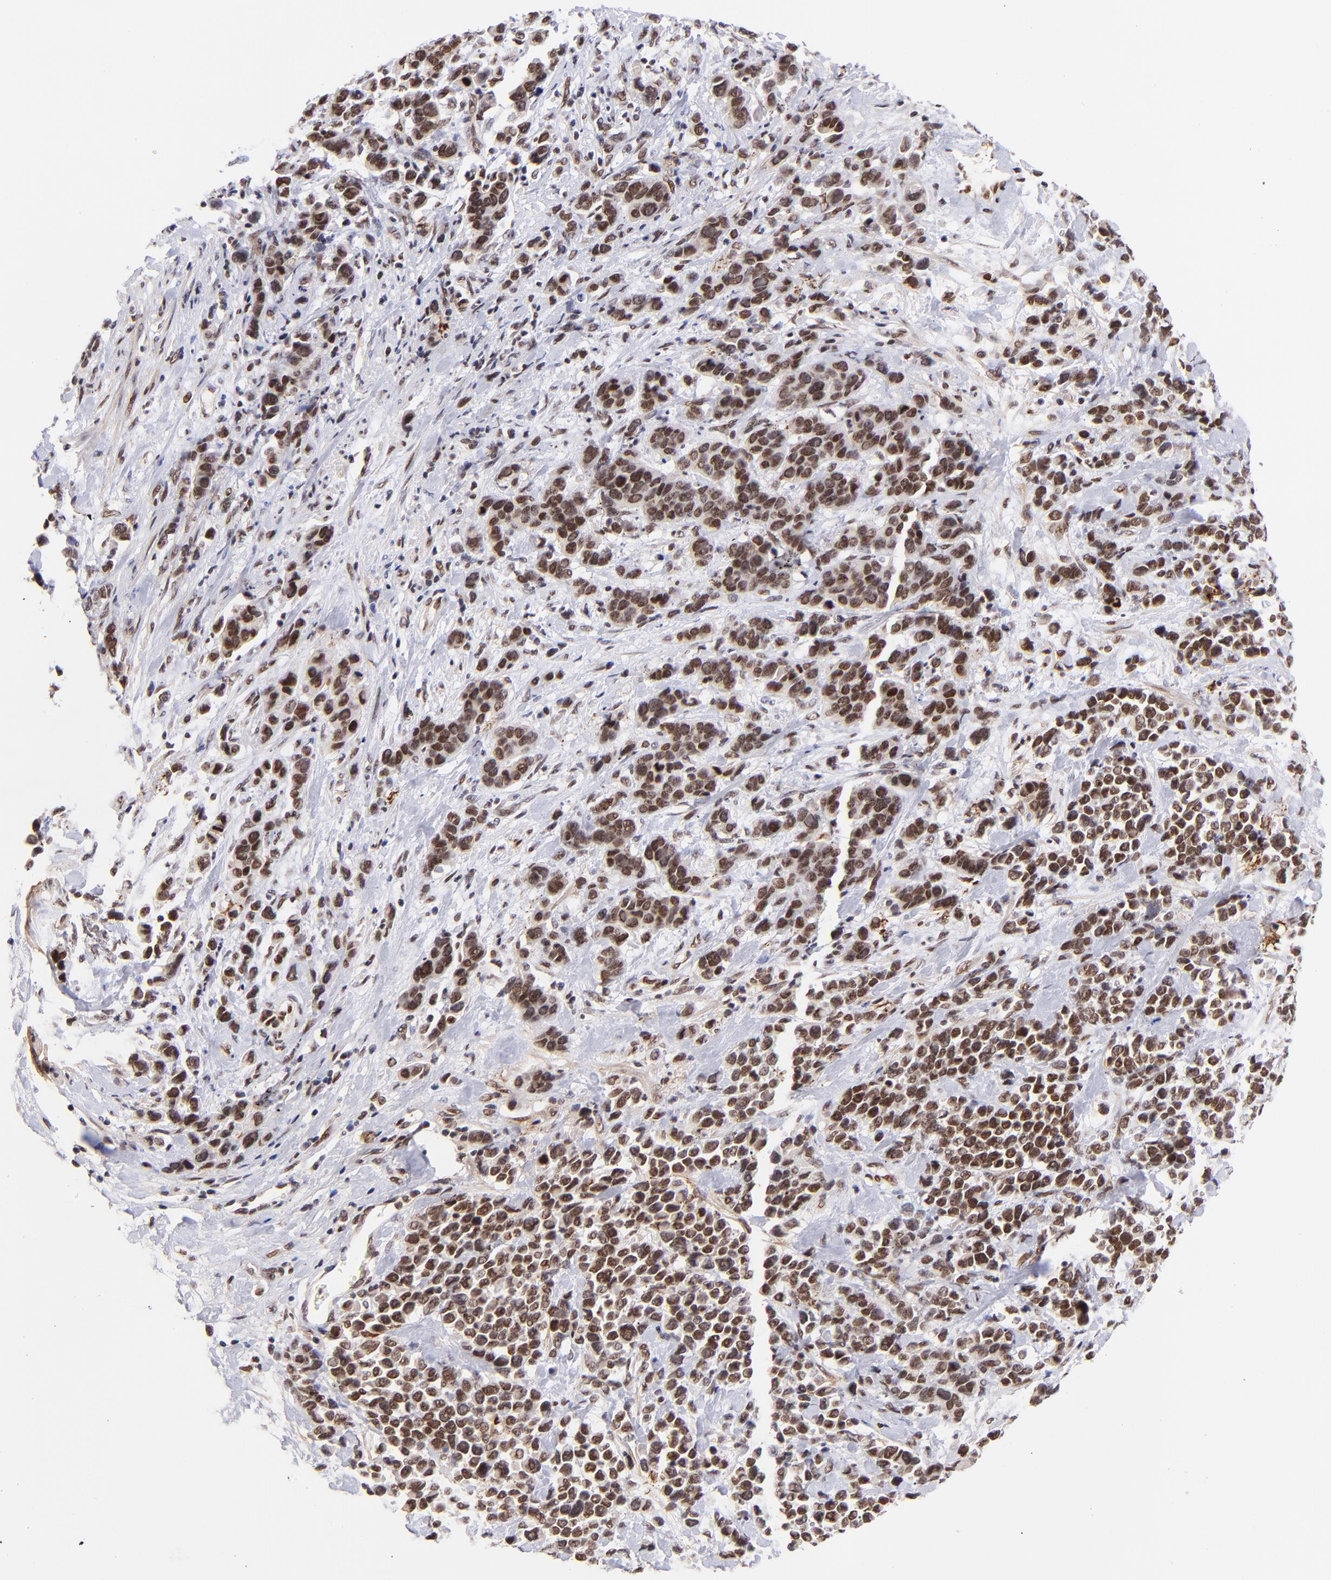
{"staining": {"intensity": "strong", "quantity": ">75%", "location": "nuclear"}, "tissue": "stomach cancer", "cell_type": "Tumor cells", "image_type": "cancer", "snomed": [{"axis": "morphology", "description": "Adenocarcinoma, NOS"}, {"axis": "topography", "description": "Stomach, upper"}], "caption": "This is a histology image of IHC staining of stomach cancer (adenocarcinoma), which shows strong positivity in the nuclear of tumor cells.", "gene": "MIDEAS", "patient": {"sex": "male", "age": 71}}